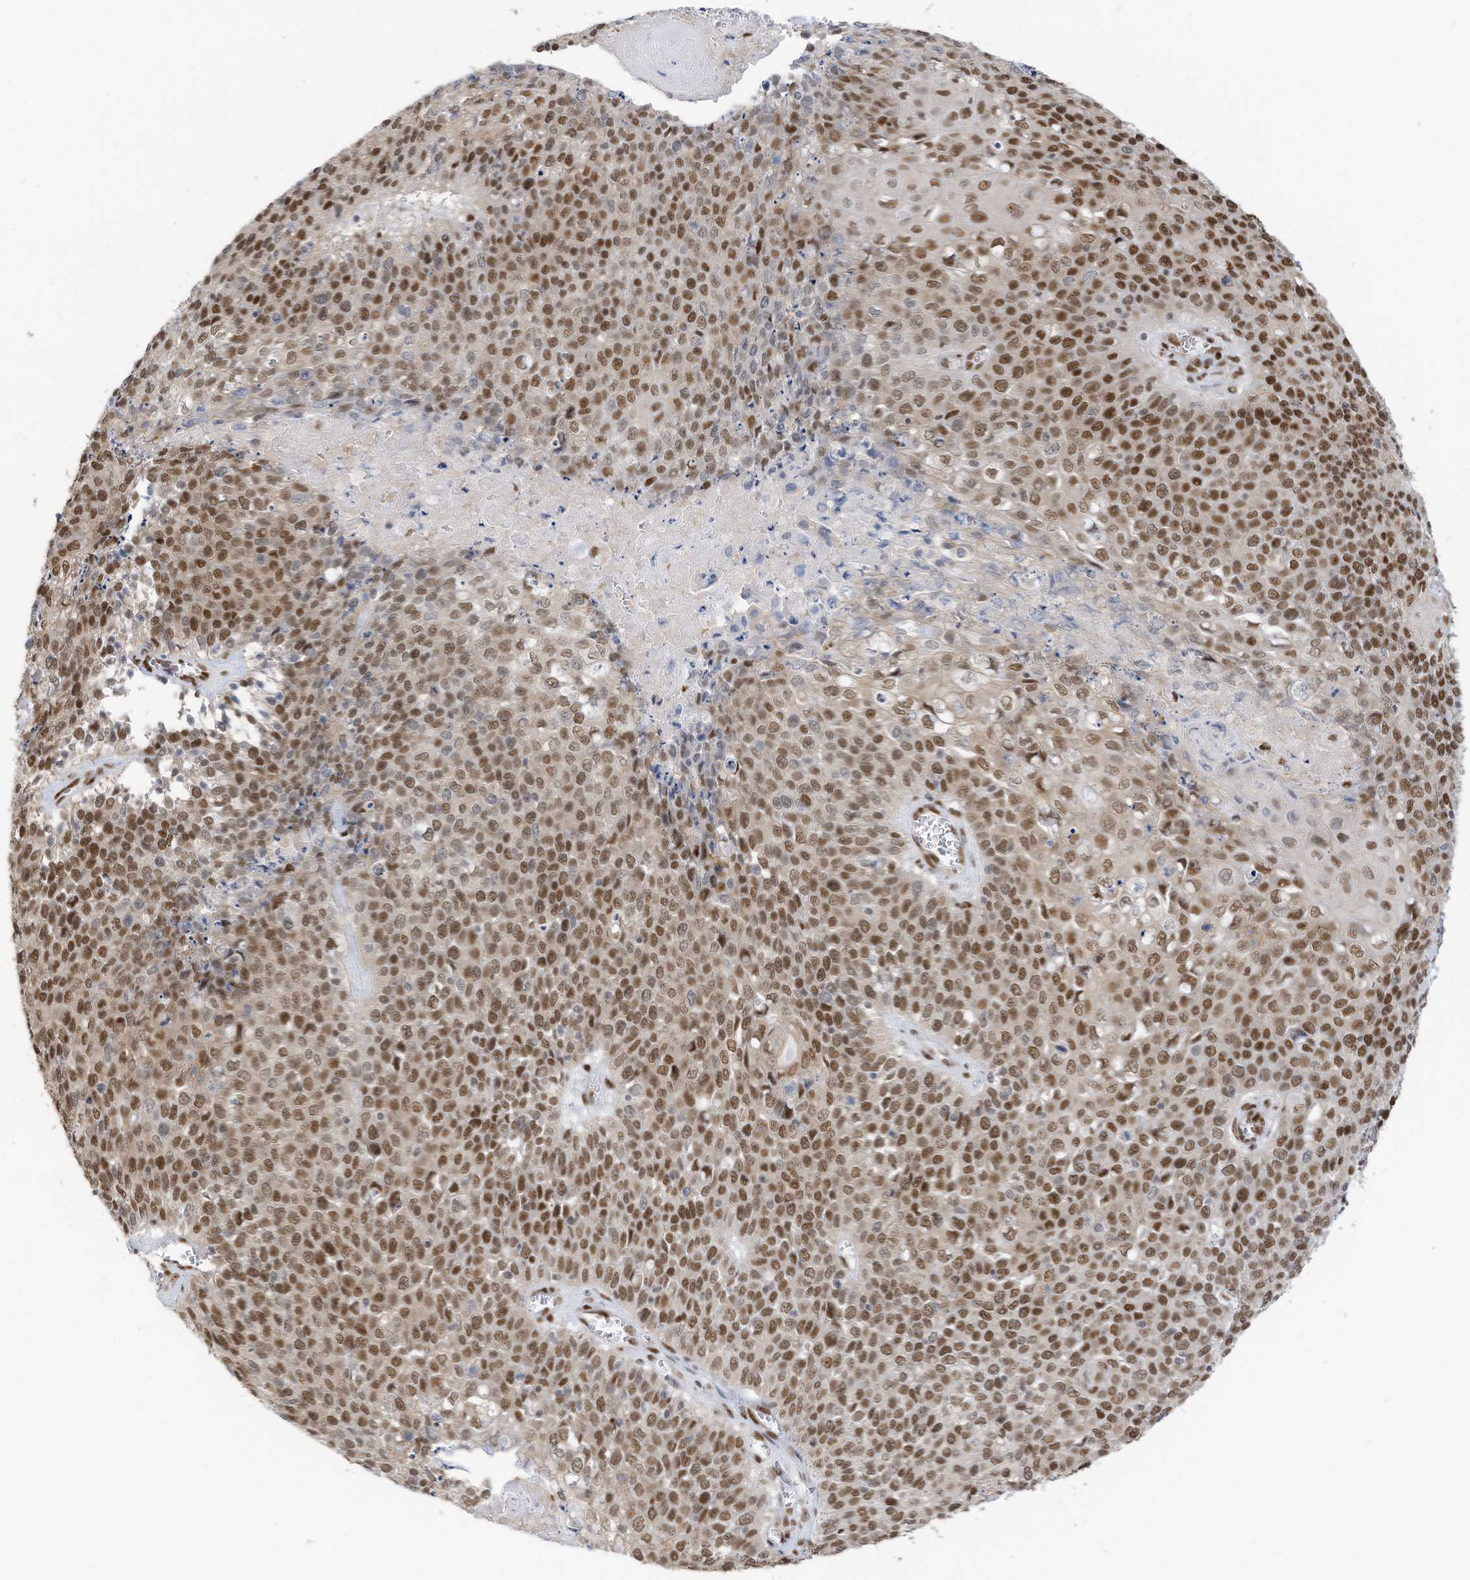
{"staining": {"intensity": "moderate", "quantity": ">75%", "location": "nuclear"}, "tissue": "cervical cancer", "cell_type": "Tumor cells", "image_type": "cancer", "snomed": [{"axis": "morphology", "description": "Squamous cell carcinoma, NOS"}, {"axis": "topography", "description": "Cervix"}], "caption": "High-power microscopy captured an immunohistochemistry image of cervical cancer, revealing moderate nuclear positivity in about >75% of tumor cells.", "gene": "KHSRP", "patient": {"sex": "female", "age": 39}}